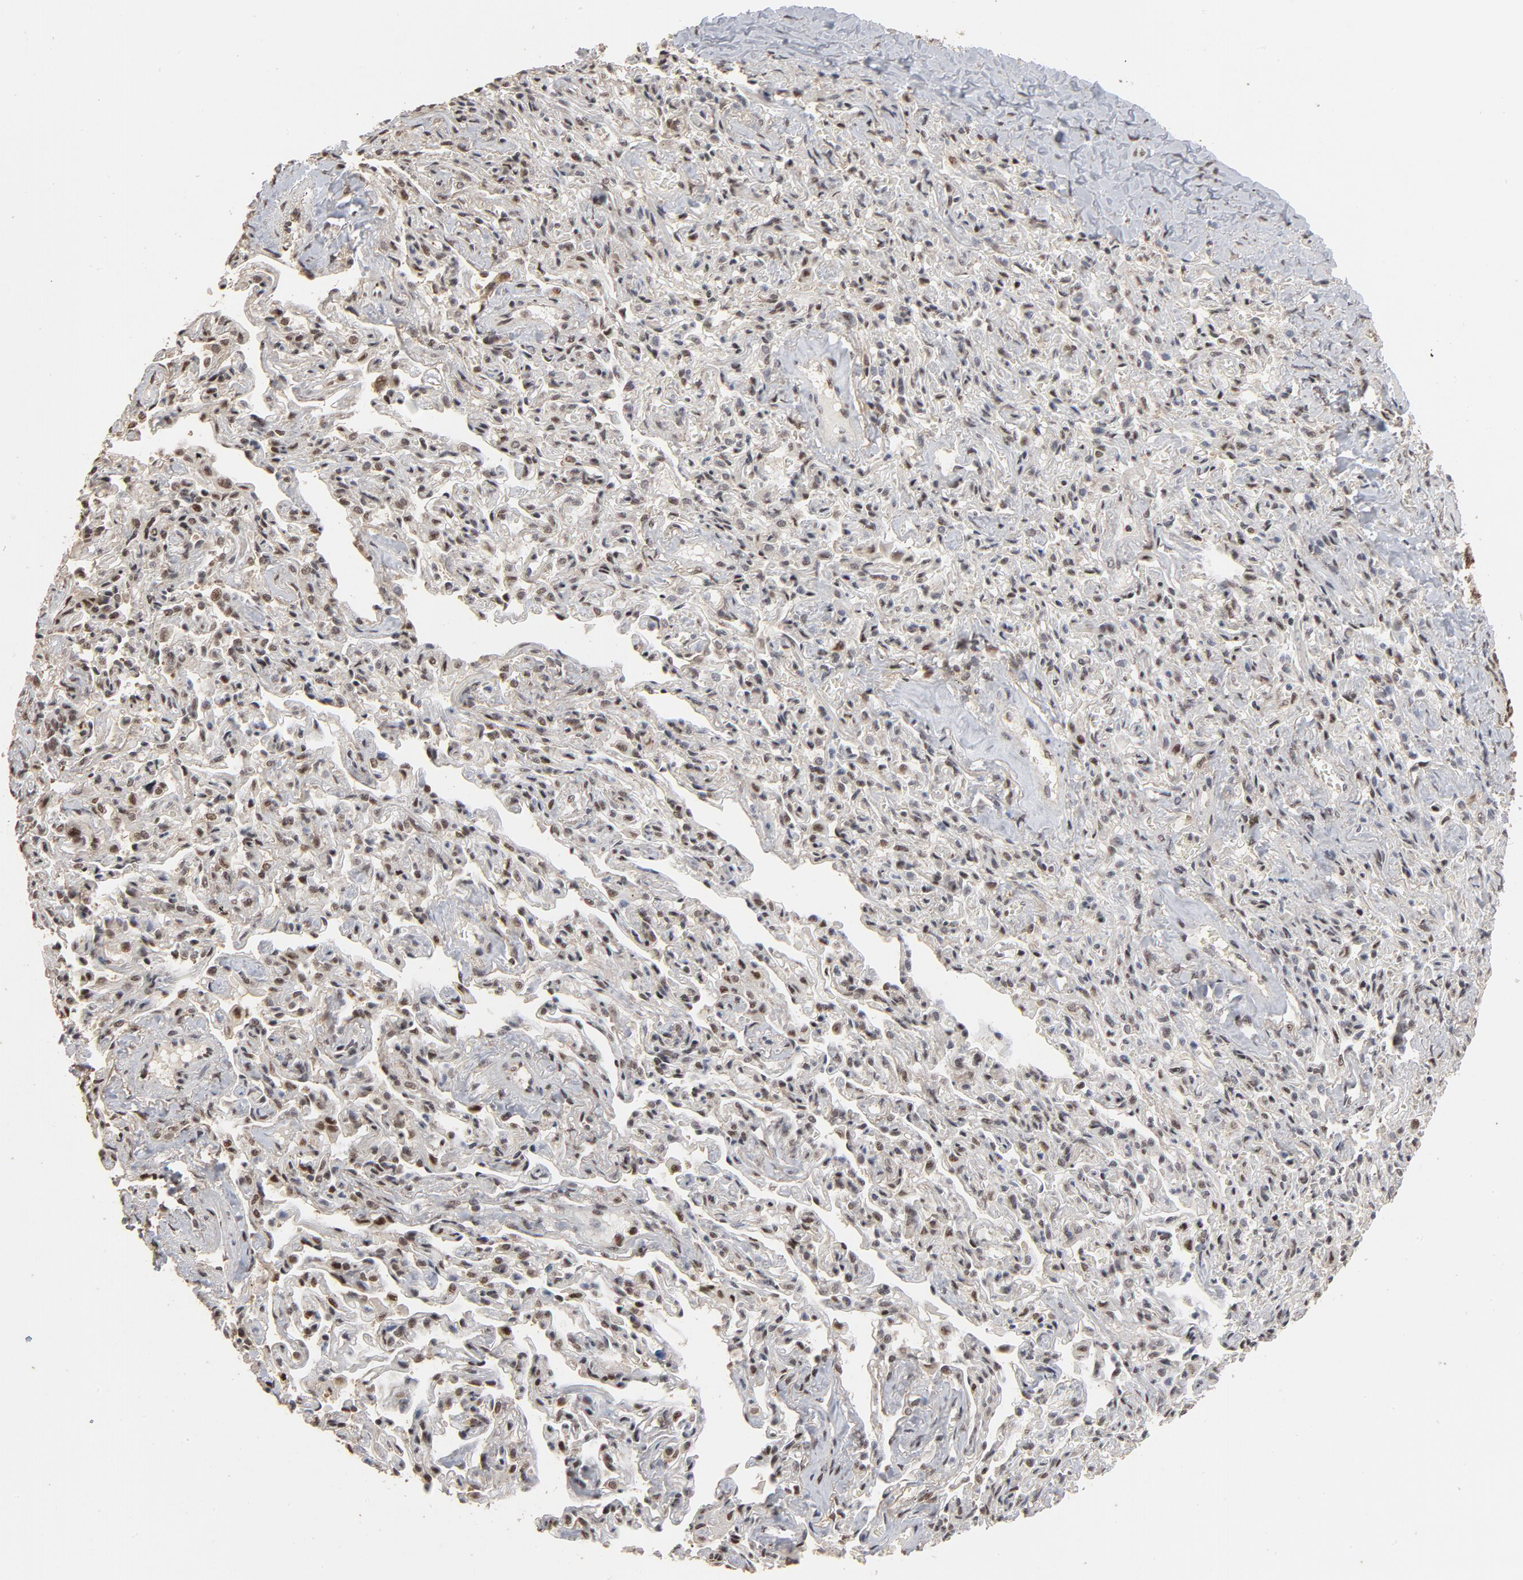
{"staining": {"intensity": "strong", "quantity": ">75%", "location": "cytoplasmic/membranous,nuclear"}, "tissue": "bronchus", "cell_type": "Respiratory epithelial cells", "image_type": "normal", "snomed": [{"axis": "morphology", "description": "Normal tissue, NOS"}, {"axis": "topography", "description": "Lung"}], "caption": "Immunohistochemical staining of normal bronchus demonstrates high levels of strong cytoplasmic/membranous,nuclear positivity in about >75% of respiratory epithelial cells.", "gene": "TP53RK", "patient": {"sex": "male", "age": 64}}